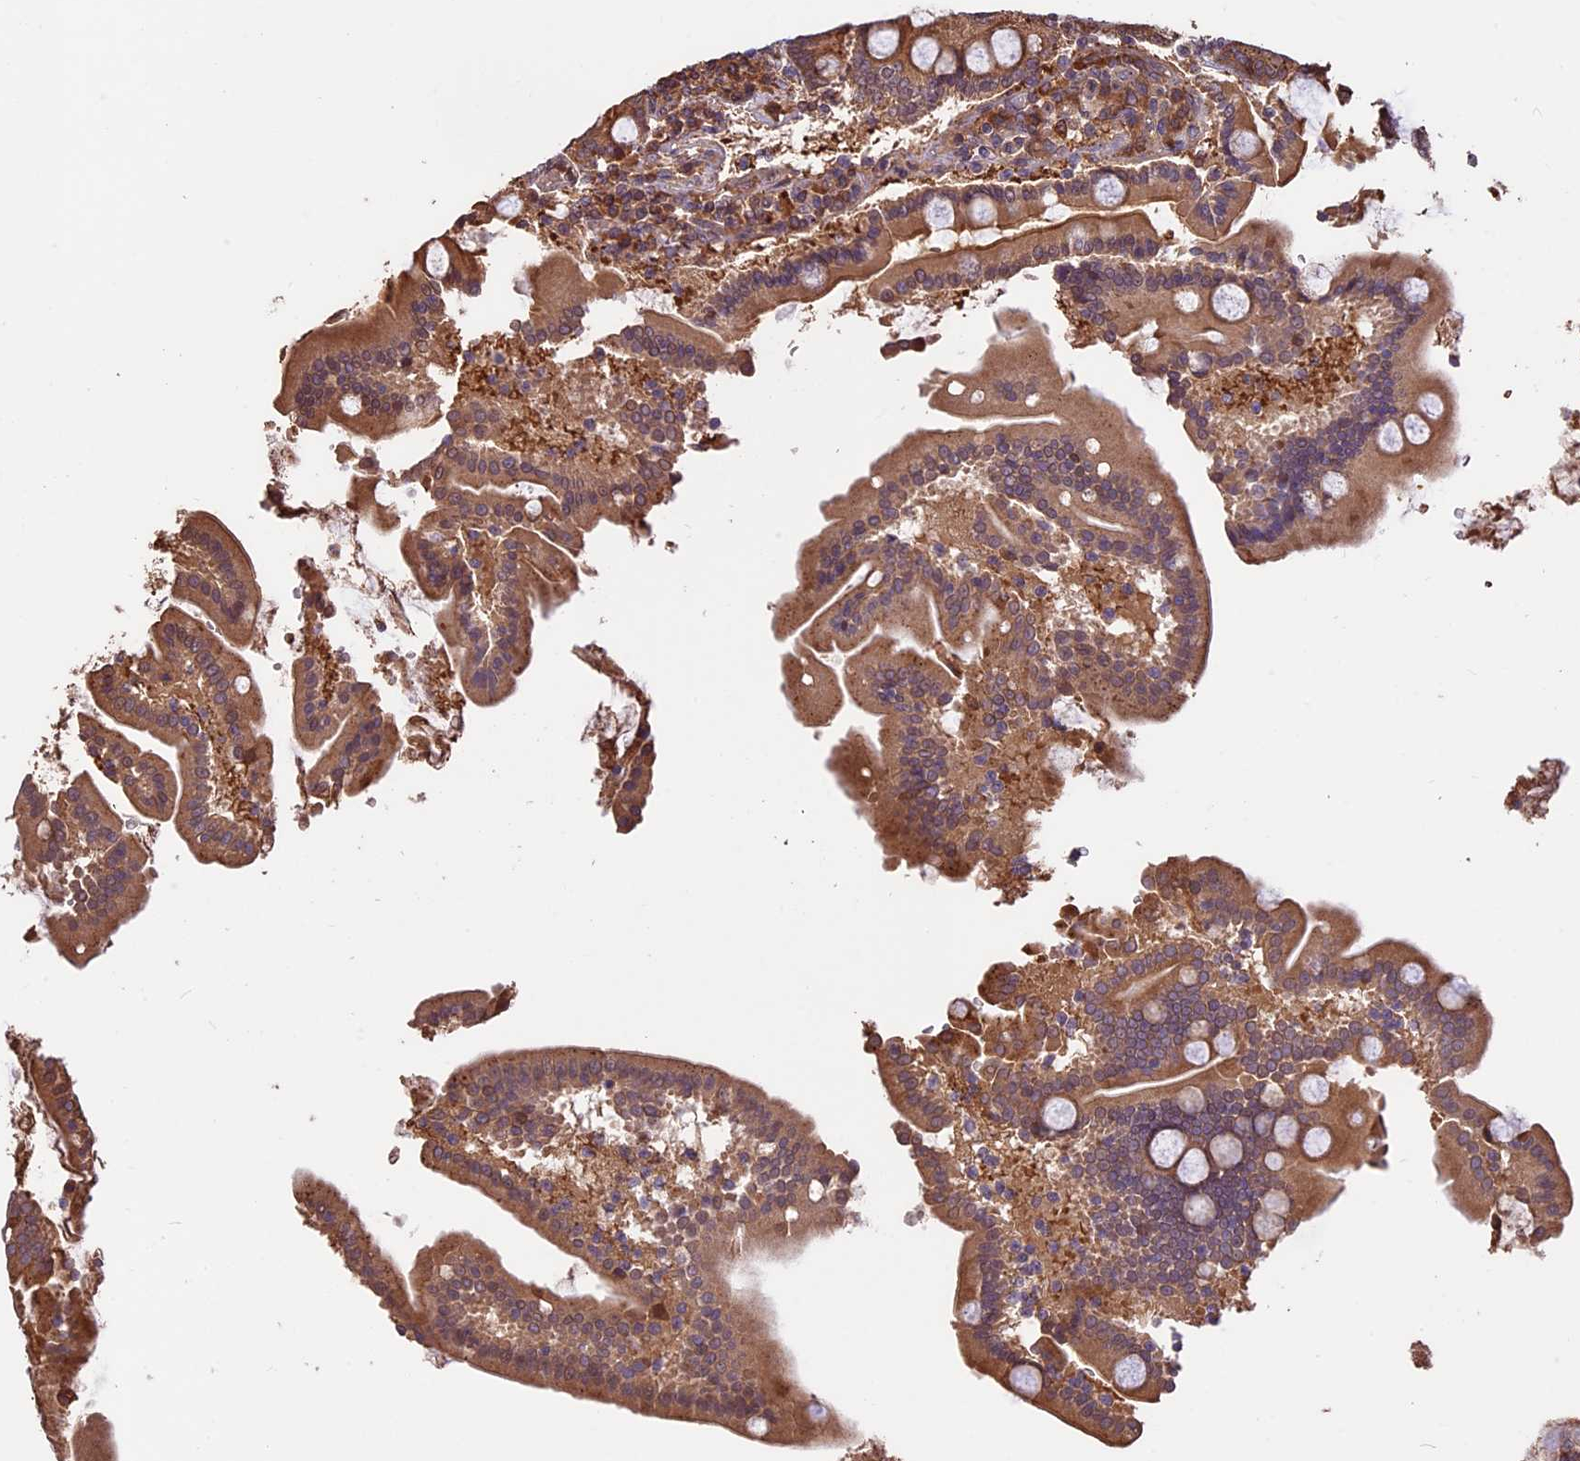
{"staining": {"intensity": "moderate", "quantity": ">75%", "location": "cytoplasmic/membranous"}, "tissue": "duodenum", "cell_type": "Glandular cells", "image_type": "normal", "snomed": [{"axis": "morphology", "description": "Normal tissue, NOS"}, {"axis": "topography", "description": "Duodenum"}], "caption": "The immunohistochemical stain labels moderate cytoplasmic/membranous staining in glandular cells of unremarkable duodenum.", "gene": "VWA3A", "patient": {"sex": "male", "age": 55}}